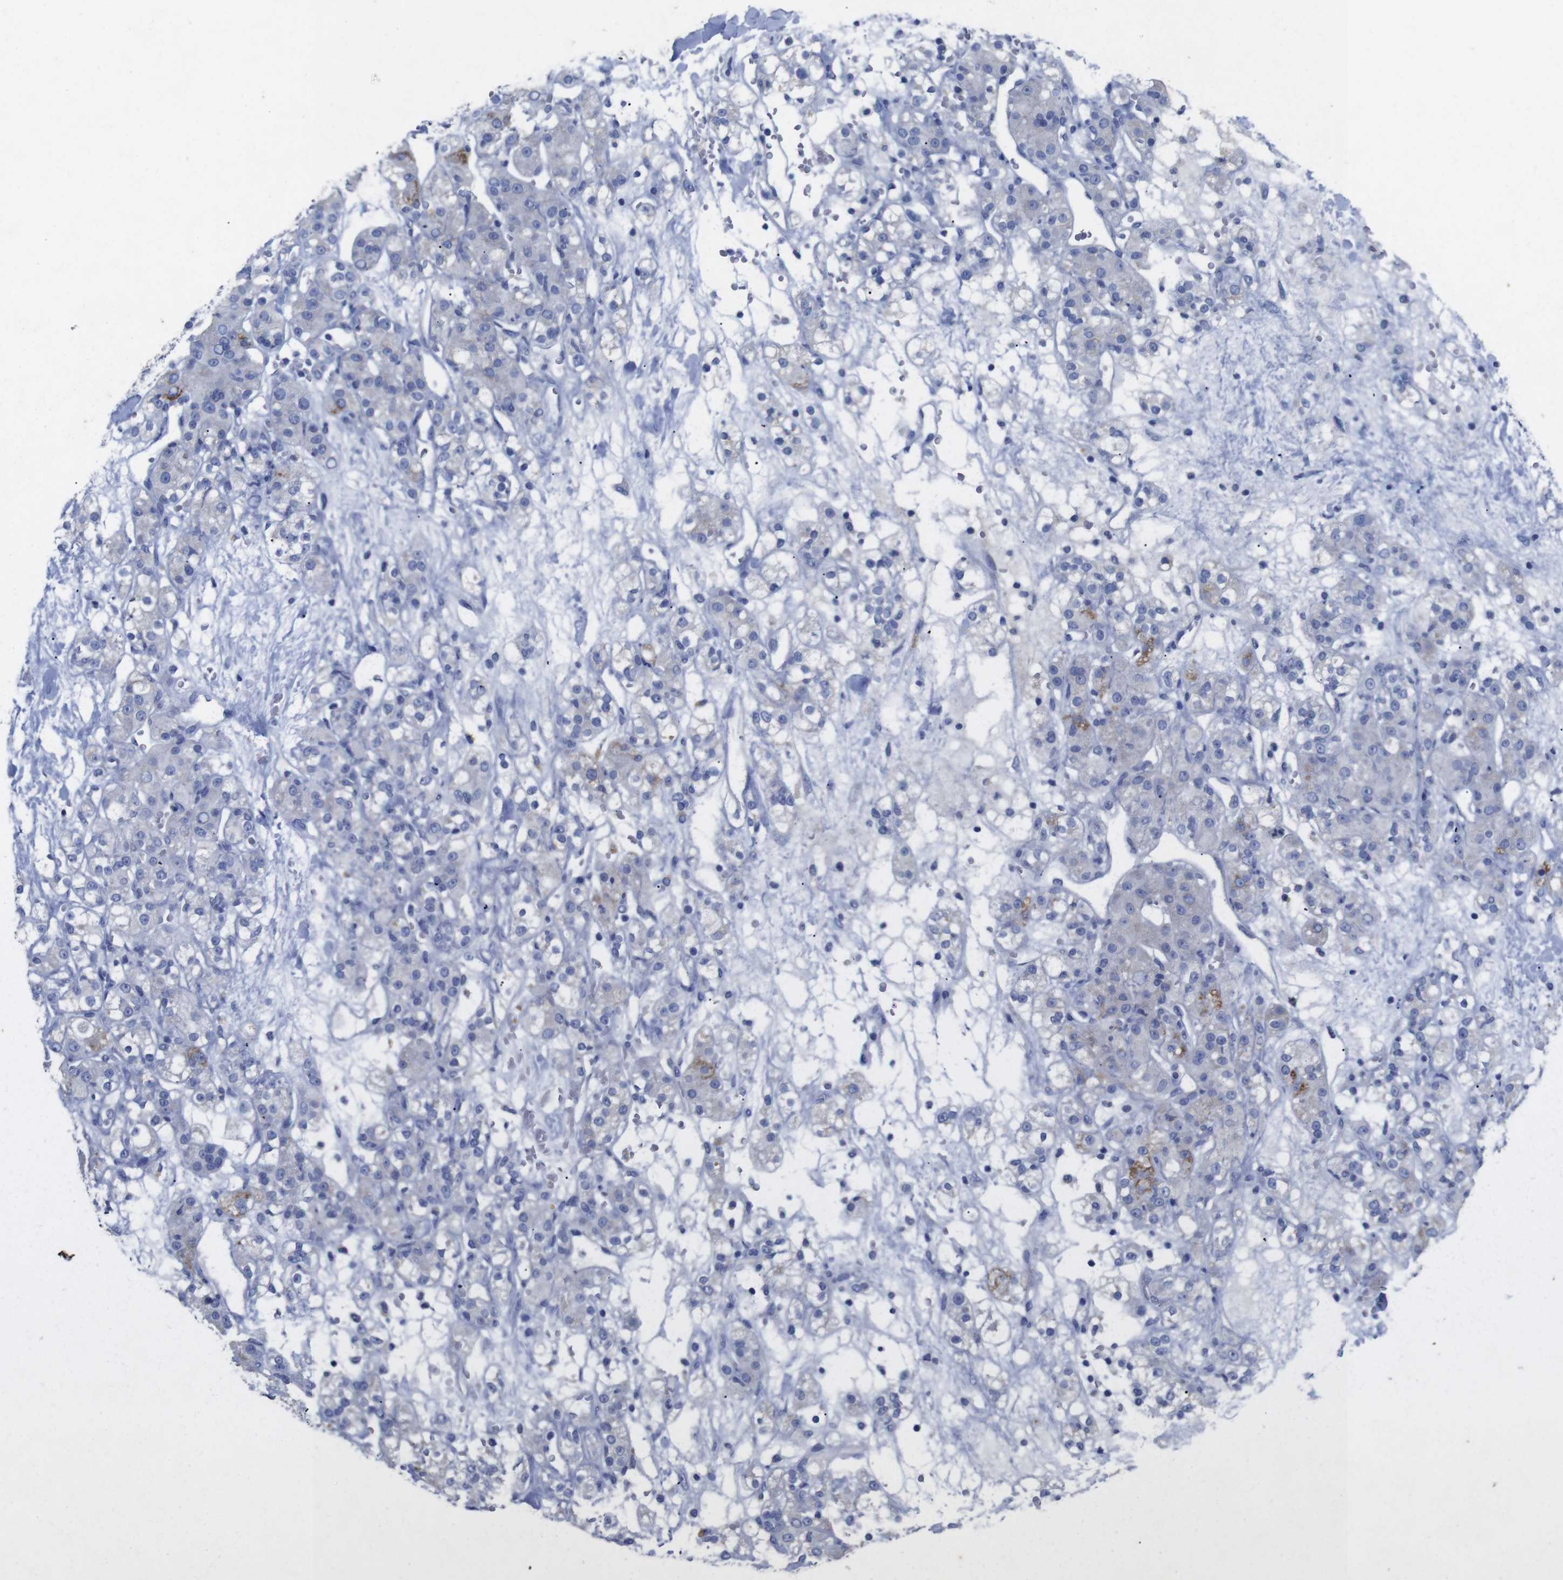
{"staining": {"intensity": "negative", "quantity": "none", "location": "none"}, "tissue": "renal cancer", "cell_type": "Tumor cells", "image_type": "cancer", "snomed": [{"axis": "morphology", "description": "Normal tissue, NOS"}, {"axis": "morphology", "description": "Adenocarcinoma, NOS"}, {"axis": "topography", "description": "Kidney"}], "caption": "Immunohistochemical staining of human renal adenocarcinoma shows no significant expression in tumor cells.", "gene": "GJB2", "patient": {"sex": "male", "age": 61}}